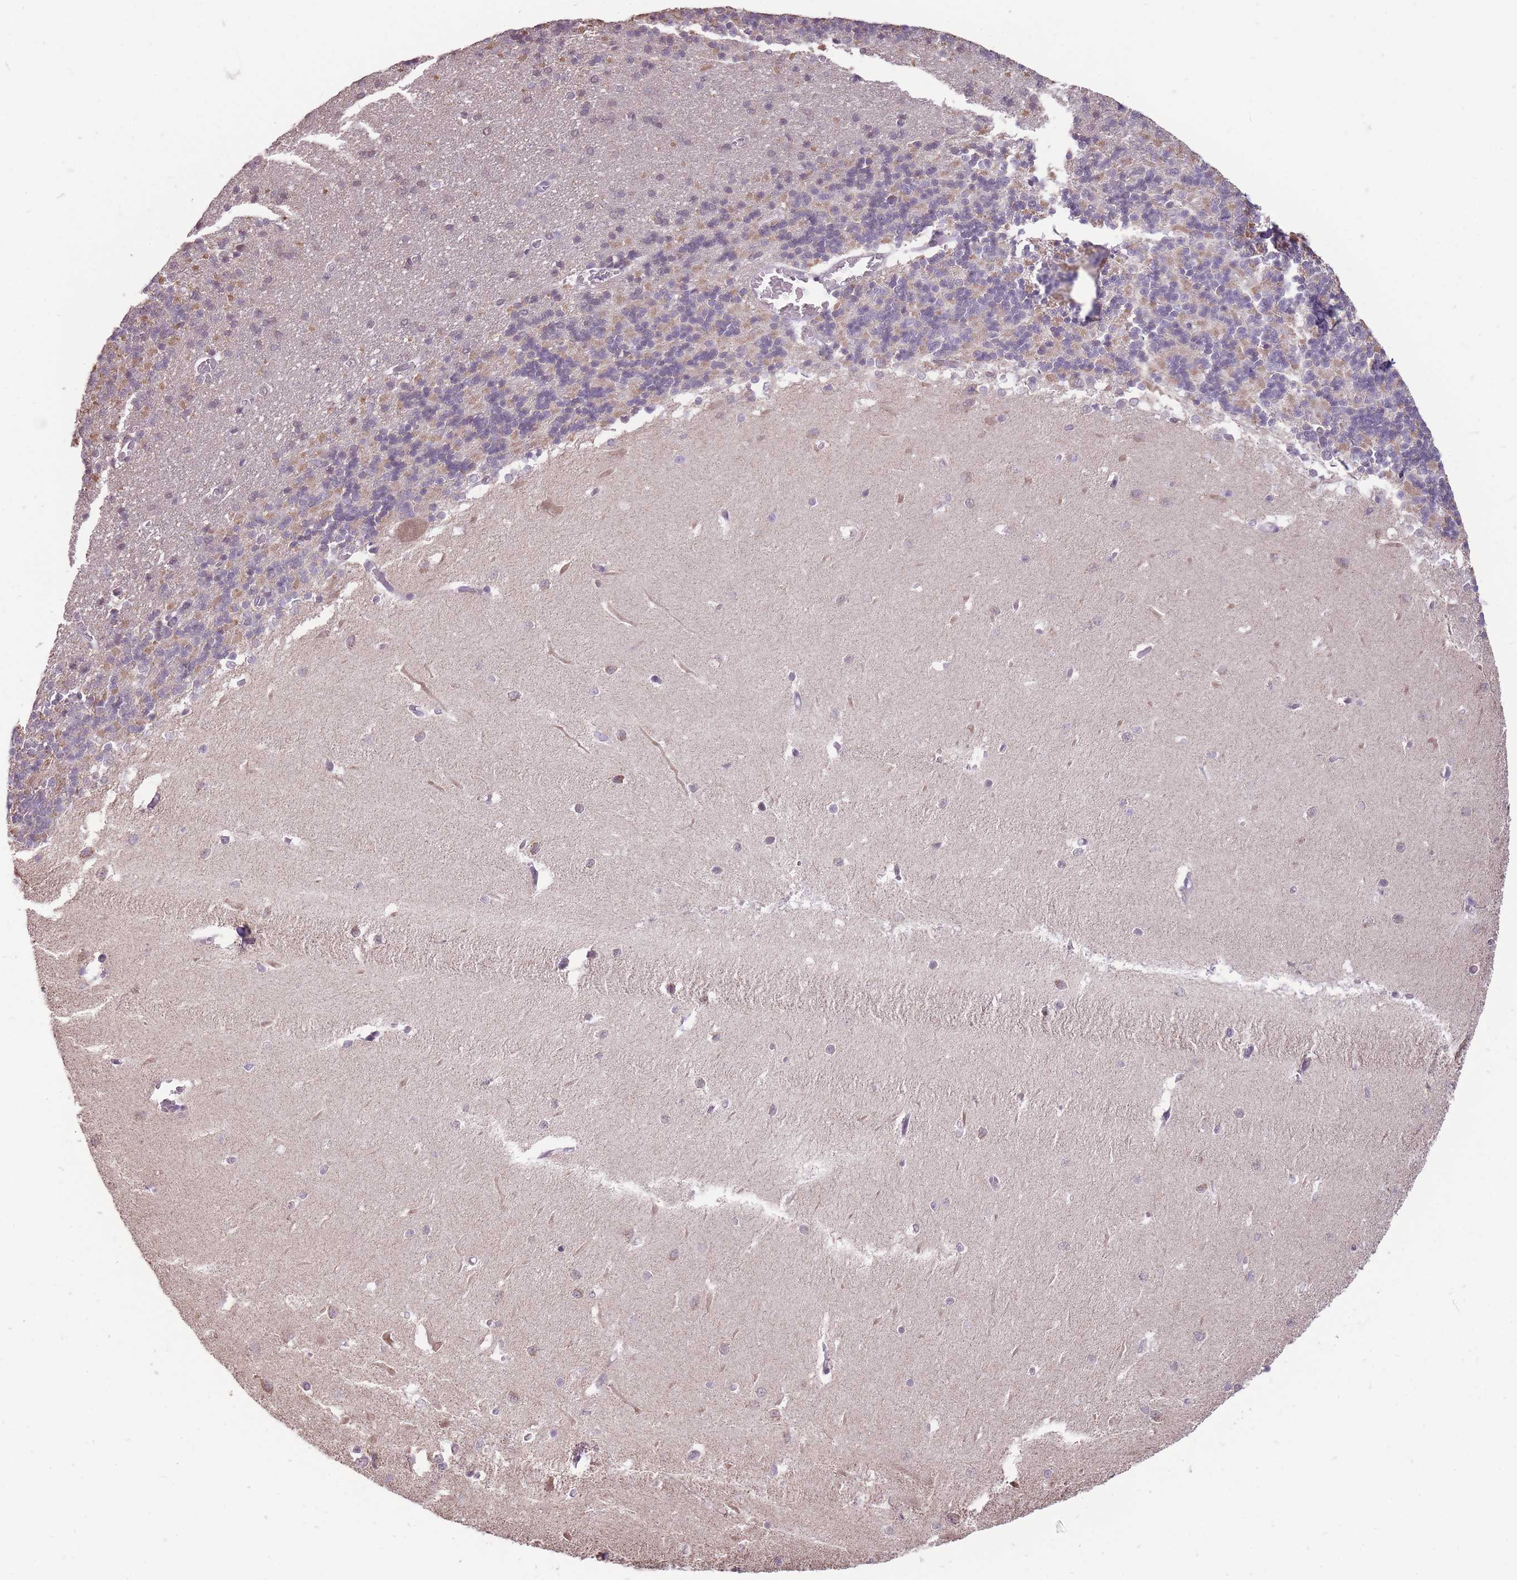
{"staining": {"intensity": "moderate", "quantity": "25%-75%", "location": "cytoplasmic/membranous"}, "tissue": "cerebellum", "cell_type": "Cells in granular layer", "image_type": "normal", "snomed": [{"axis": "morphology", "description": "Normal tissue, NOS"}, {"axis": "topography", "description": "Cerebellum"}], "caption": "Immunohistochemical staining of normal cerebellum demonstrates 25%-75% levels of moderate cytoplasmic/membranous protein staining in about 25%-75% of cells in granular layer.", "gene": "NELL1", "patient": {"sex": "male", "age": 37}}